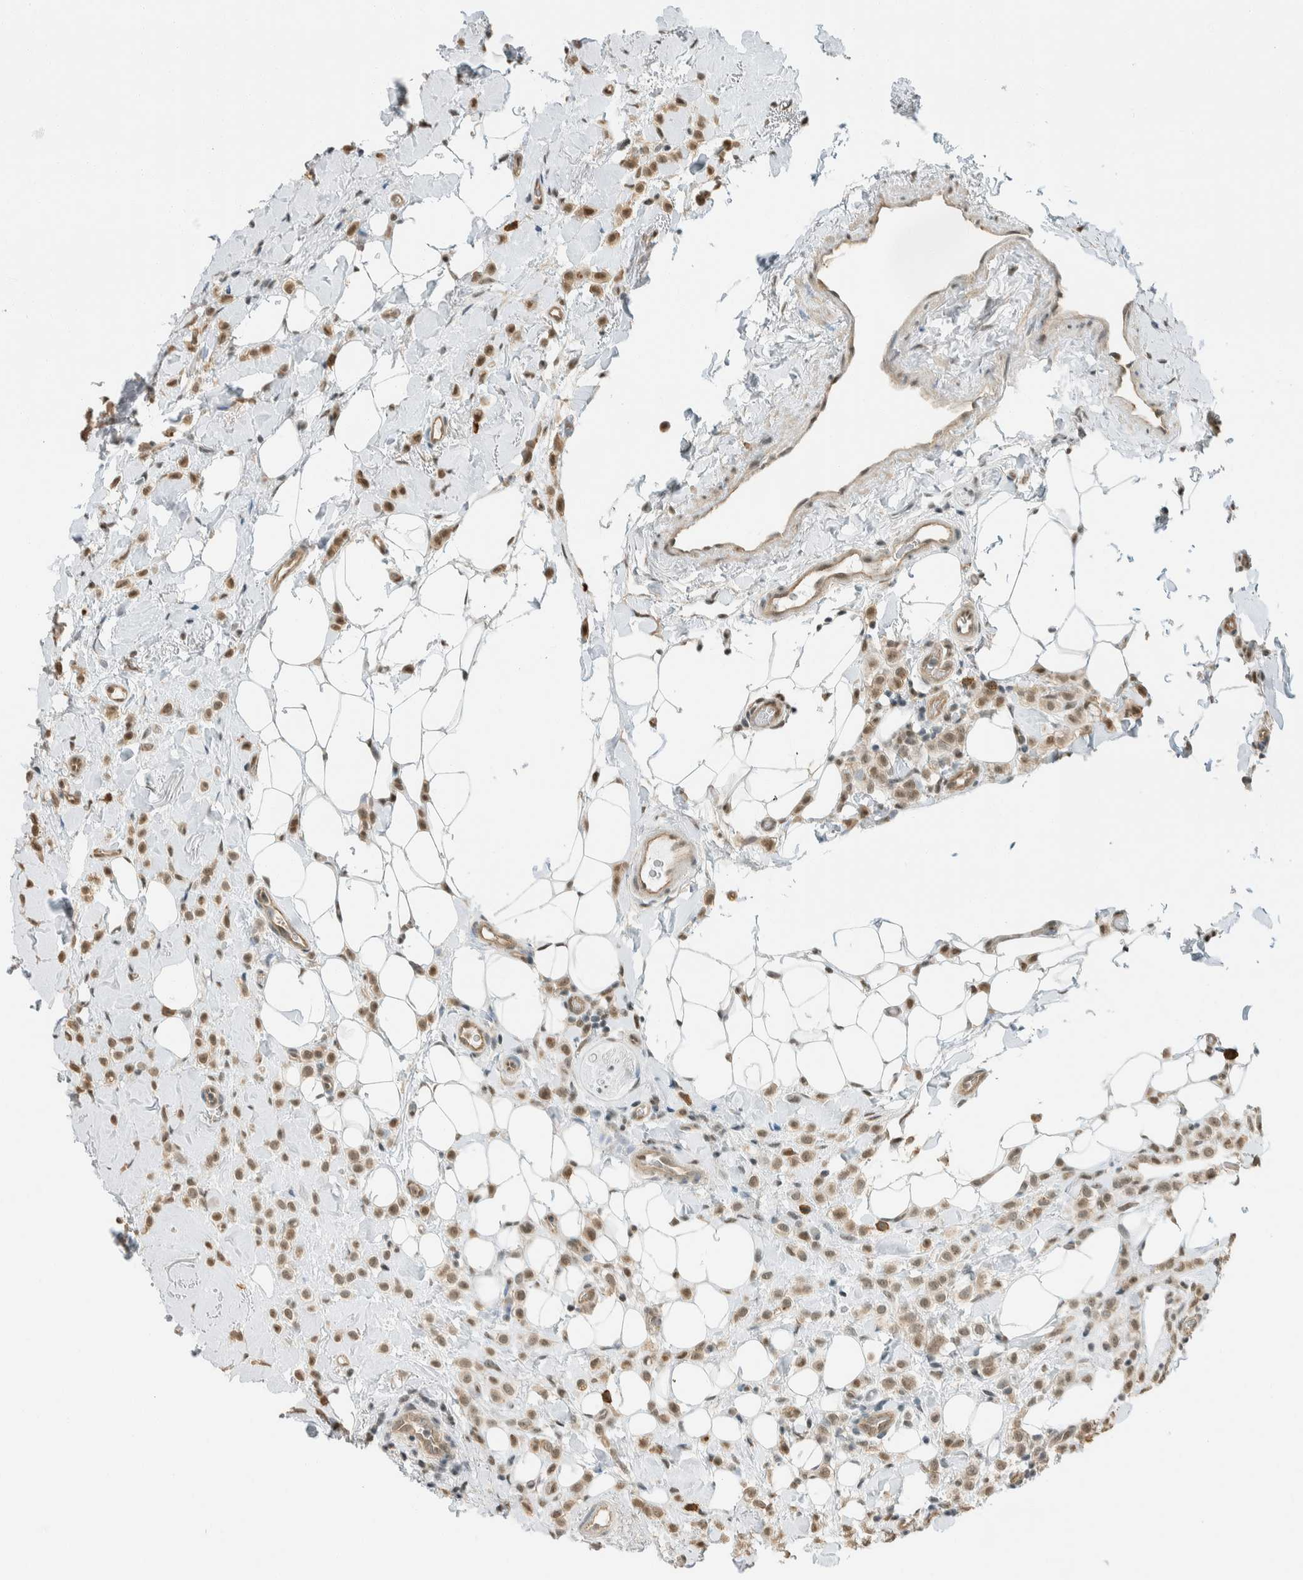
{"staining": {"intensity": "moderate", "quantity": ">75%", "location": "cytoplasmic/membranous,nuclear"}, "tissue": "breast cancer", "cell_type": "Tumor cells", "image_type": "cancer", "snomed": [{"axis": "morphology", "description": "Normal tissue, NOS"}, {"axis": "morphology", "description": "Lobular carcinoma"}, {"axis": "topography", "description": "Breast"}], "caption": "A brown stain highlights moderate cytoplasmic/membranous and nuclear positivity of a protein in human breast cancer tumor cells.", "gene": "NIBAN2", "patient": {"sex": "female", "age": 50}}